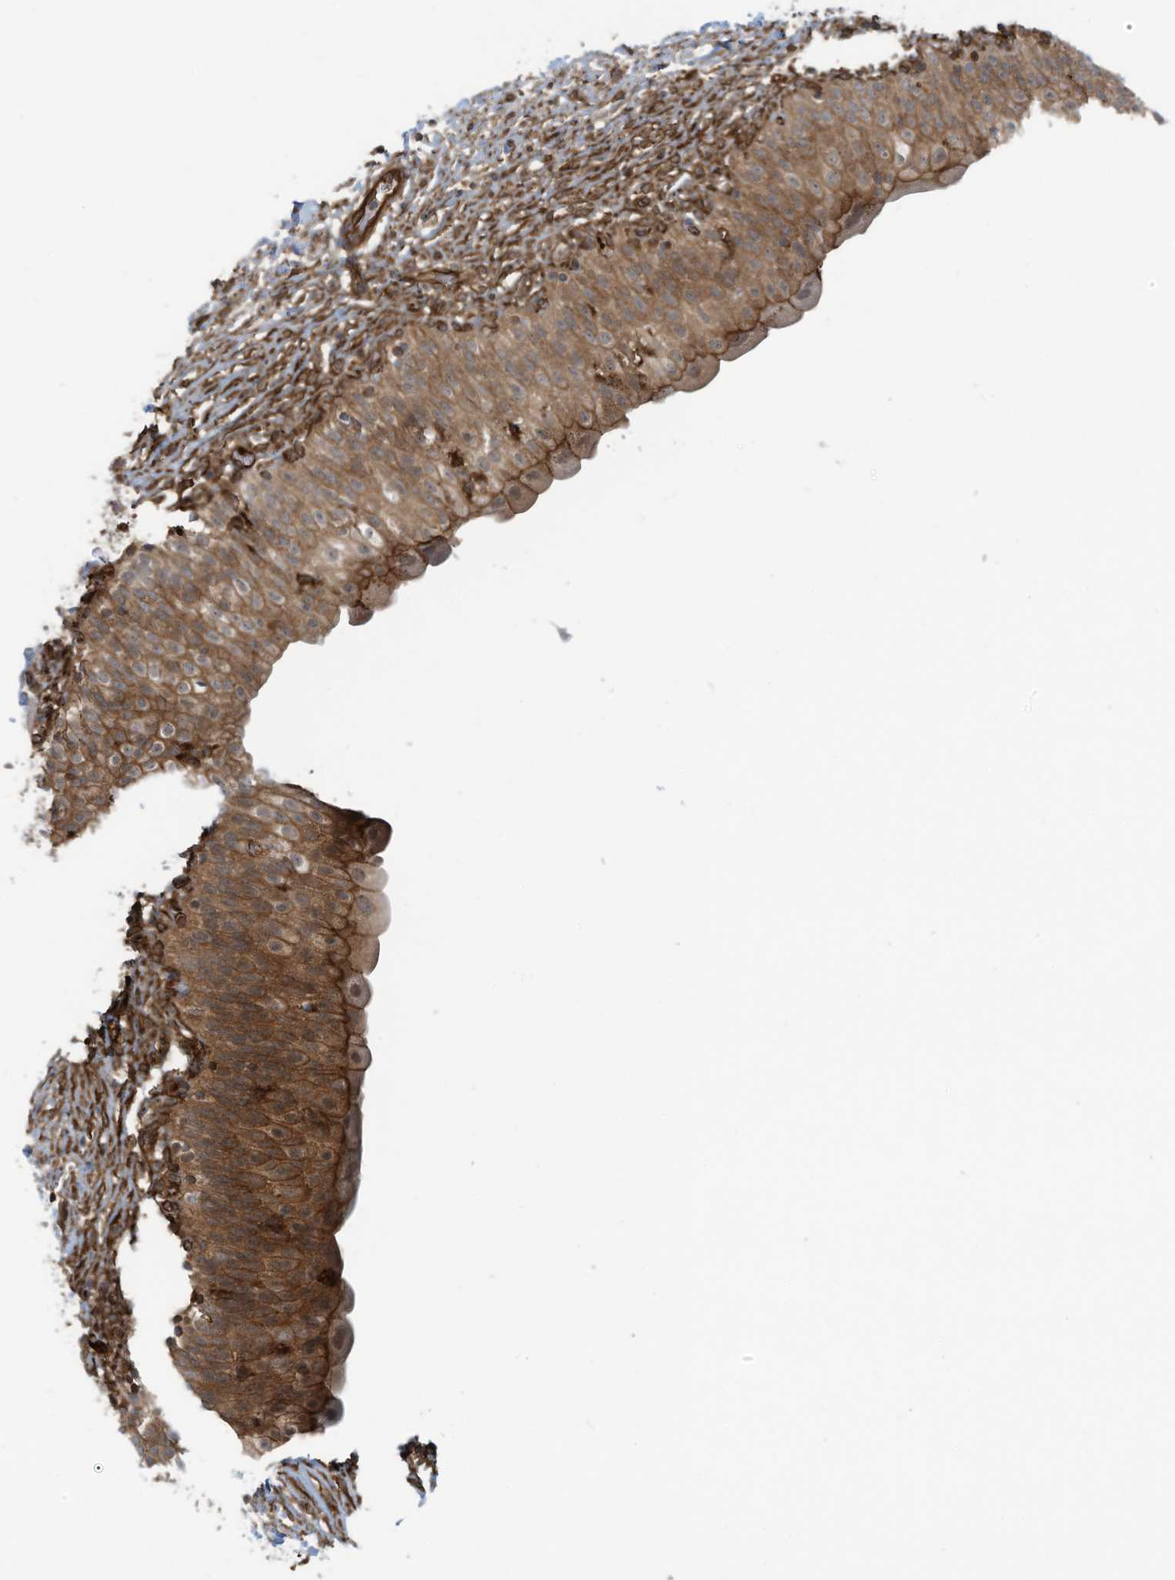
{"staining": {"intensity": "strong", "quantity": "25%-75%", "location": "cytoplasmic/membranous"}, "tissue": "urinary bladder", "cell_type": "Urothelial cells", "image_type": "normal", "snomed": [{"axis": "morphology", "description": "Normal tissue, NOS"}, {"axis": "topography", "description": "Urinary bladder"}], "caption": "Immunohistochemistry (IHC) micrograph of normal urinary bladder stained for a protein (brown), which reveals high levels of strong cytoplasmic/membranous expression in about 25%-75% of urothelial cells.", "gene": "SLC9A2", "patient": {"sex": "male", "age": 55}}